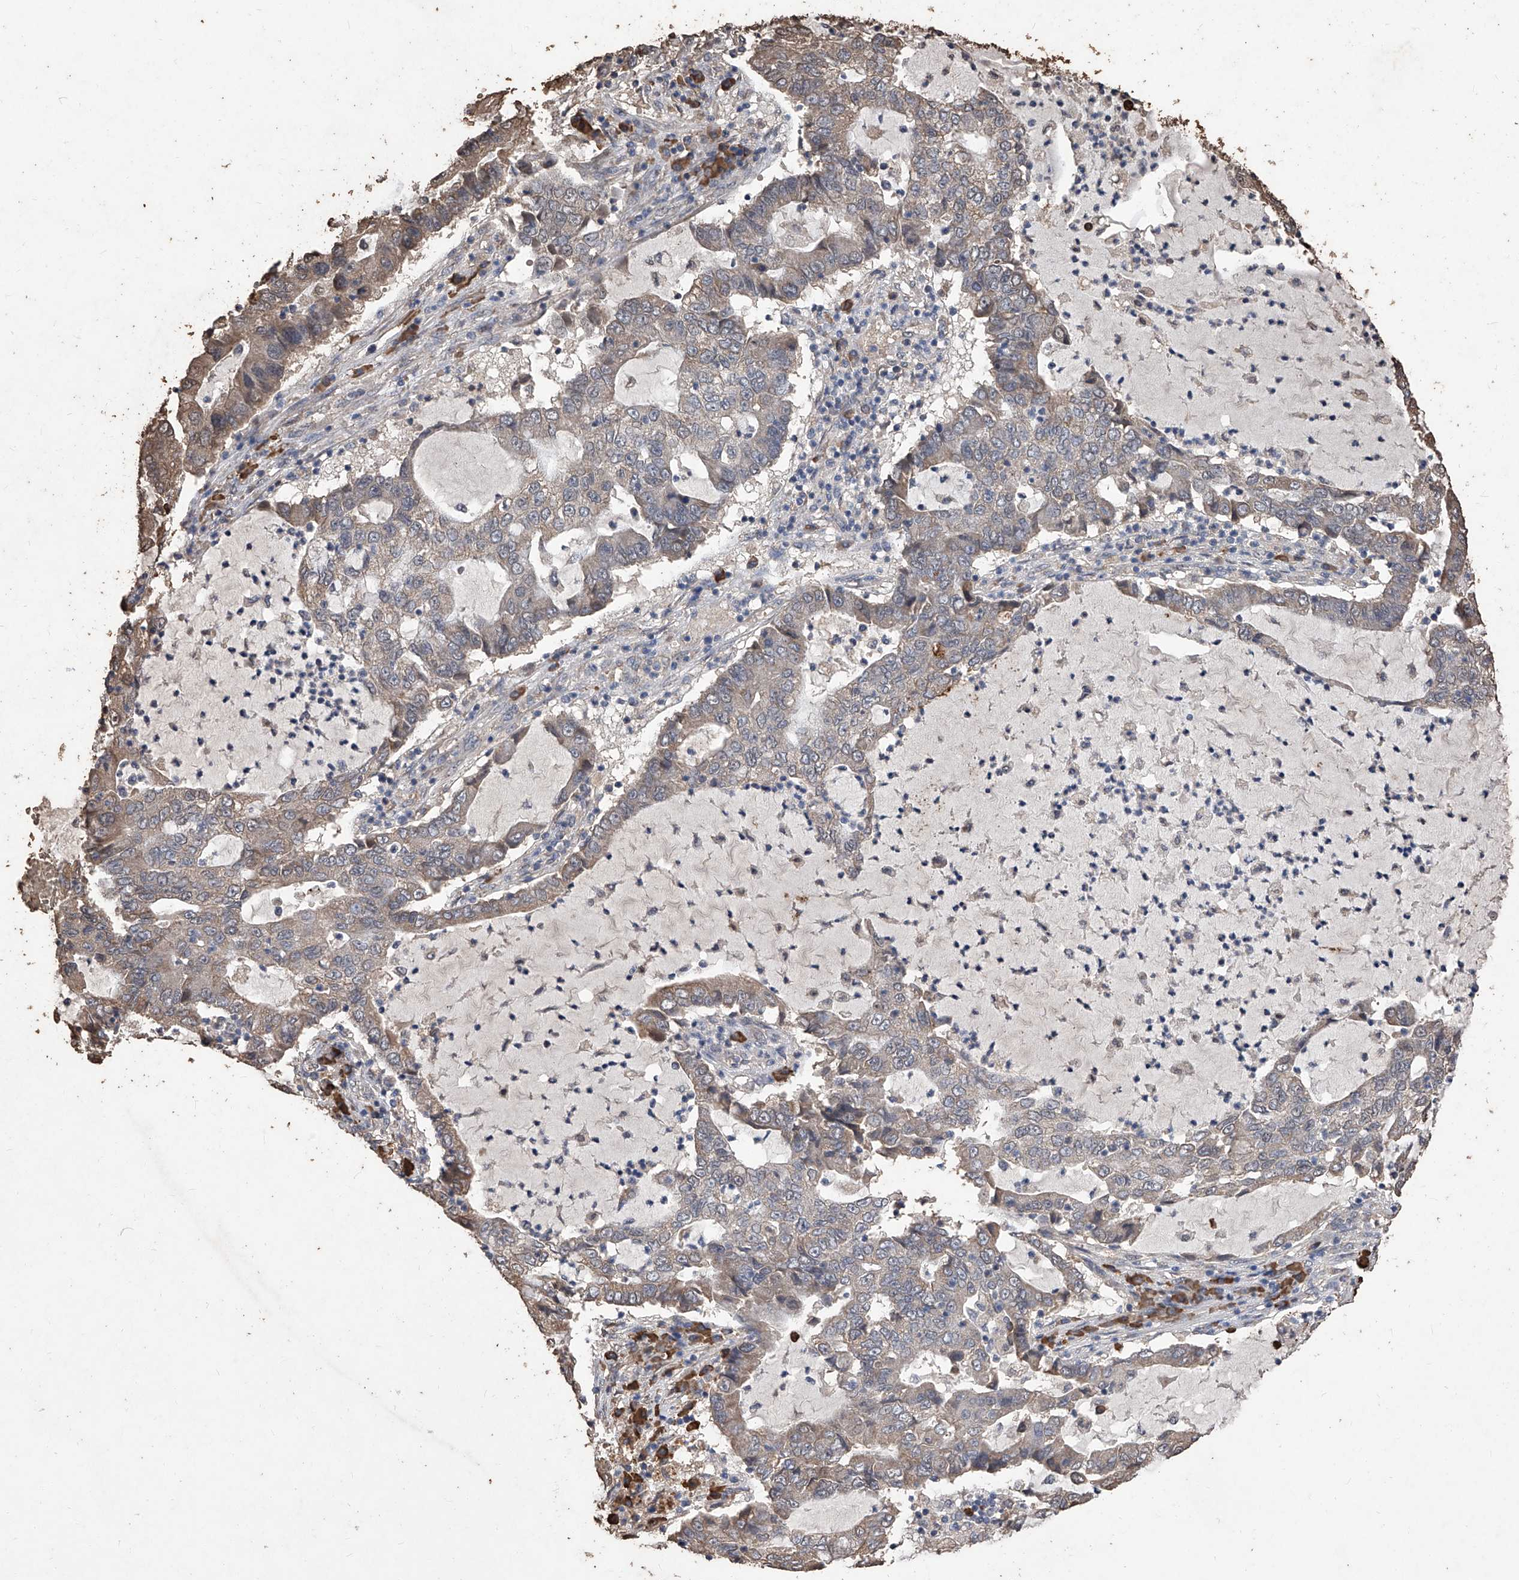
{"staining": {"intensity": "weak", "quantity": ">75%", "location": "cytoplasmic/membranous"}, "tissue": "lung cancer", "cell_type": "Tumor cells", "image_type": "cancer", "snomed": [{"axis": "morphology", "description": "Adenocarcinoma, NOS"}, {"axis": "topography", "description": "Lung"}], "caption": "Weak cytoplasmic/membranous positivity for a protein is identified in about >75% of tumor cells of adenocarcinoma (lung) using IHC.", "gene": "EML1", "patient": {"sex": "female", "age": 51}}